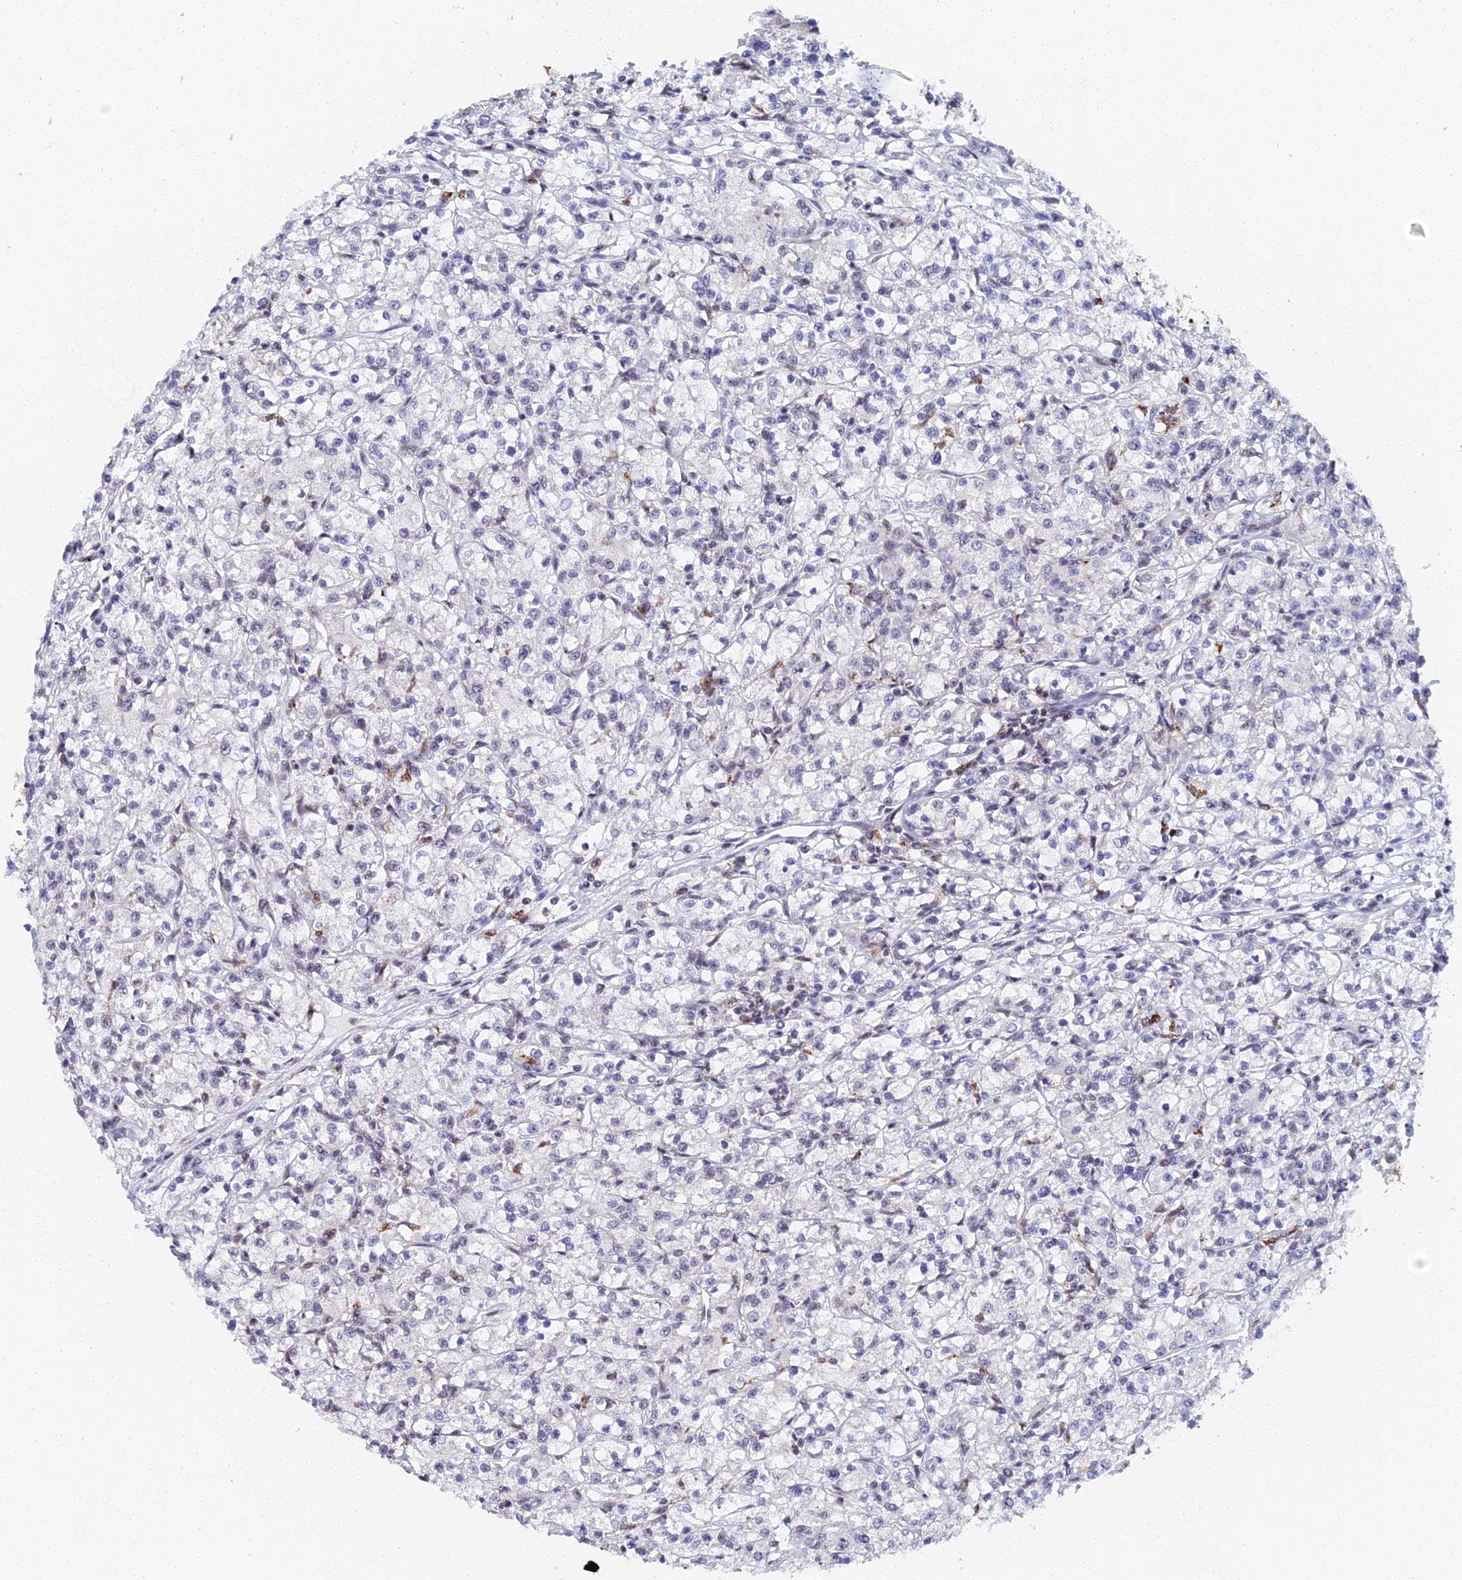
{"staining": {"intensity": "negative", "quantity": "none", "location": "none"}, "tissue": "renal cancer", "cell_type": "Tumor cells", "image_type": "cancer", "snomed": [{"axis": "morphology", "description": "Adenocarcinoma, NOS"}, {"axis": "topography", "description": "Kidney"}], "caption": "This is a image of immunohistochemistry (IHC) staining of renal cancer (adenocarcinoma), which shows no expression in tumor cells.", "gene": "MAGOHB", "patient": {"sex": "female", "age": 59}}